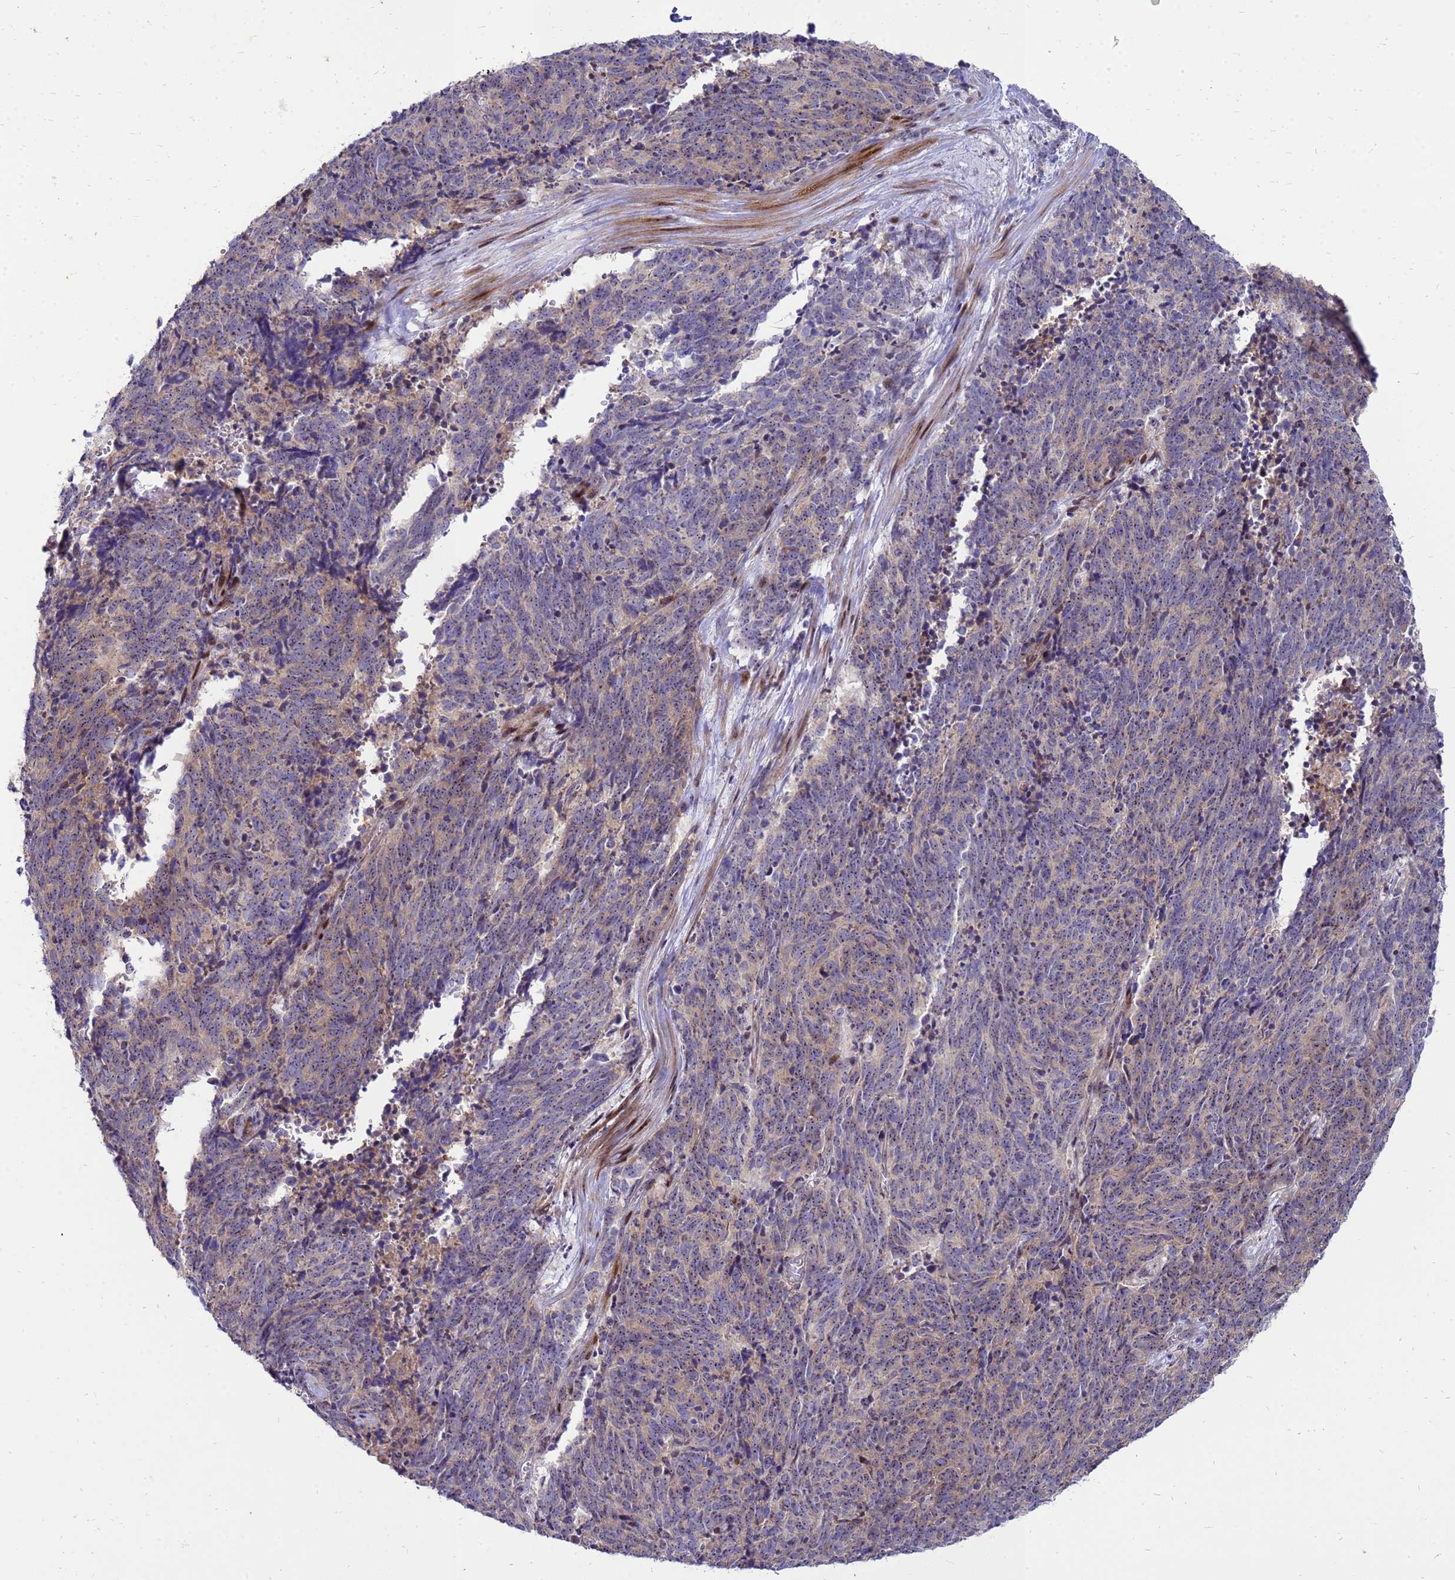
{"staining": {"intensity": "weak", "quantity": "25%-75%", "location": "cytoplasmic/membranous,nuclear"}, "tissue": "cervical cancer", "cell_type": "Tumor cells", "image_type": "cancer", "snomed": [{"axis": "morphology", "description": "Squamous cell carcinoma, NOS"}, {"axis": "topography", "description": "Cervix"}], "caption": "Immunohistochemistry (DAB) staining of cervical cancer shows weak cytoplasmic/membranous and nuclear protein staining in about 25%-75% of tumor cells.", "gene": "RSPO1", "patient": {"sex": "female", "age": 29}}